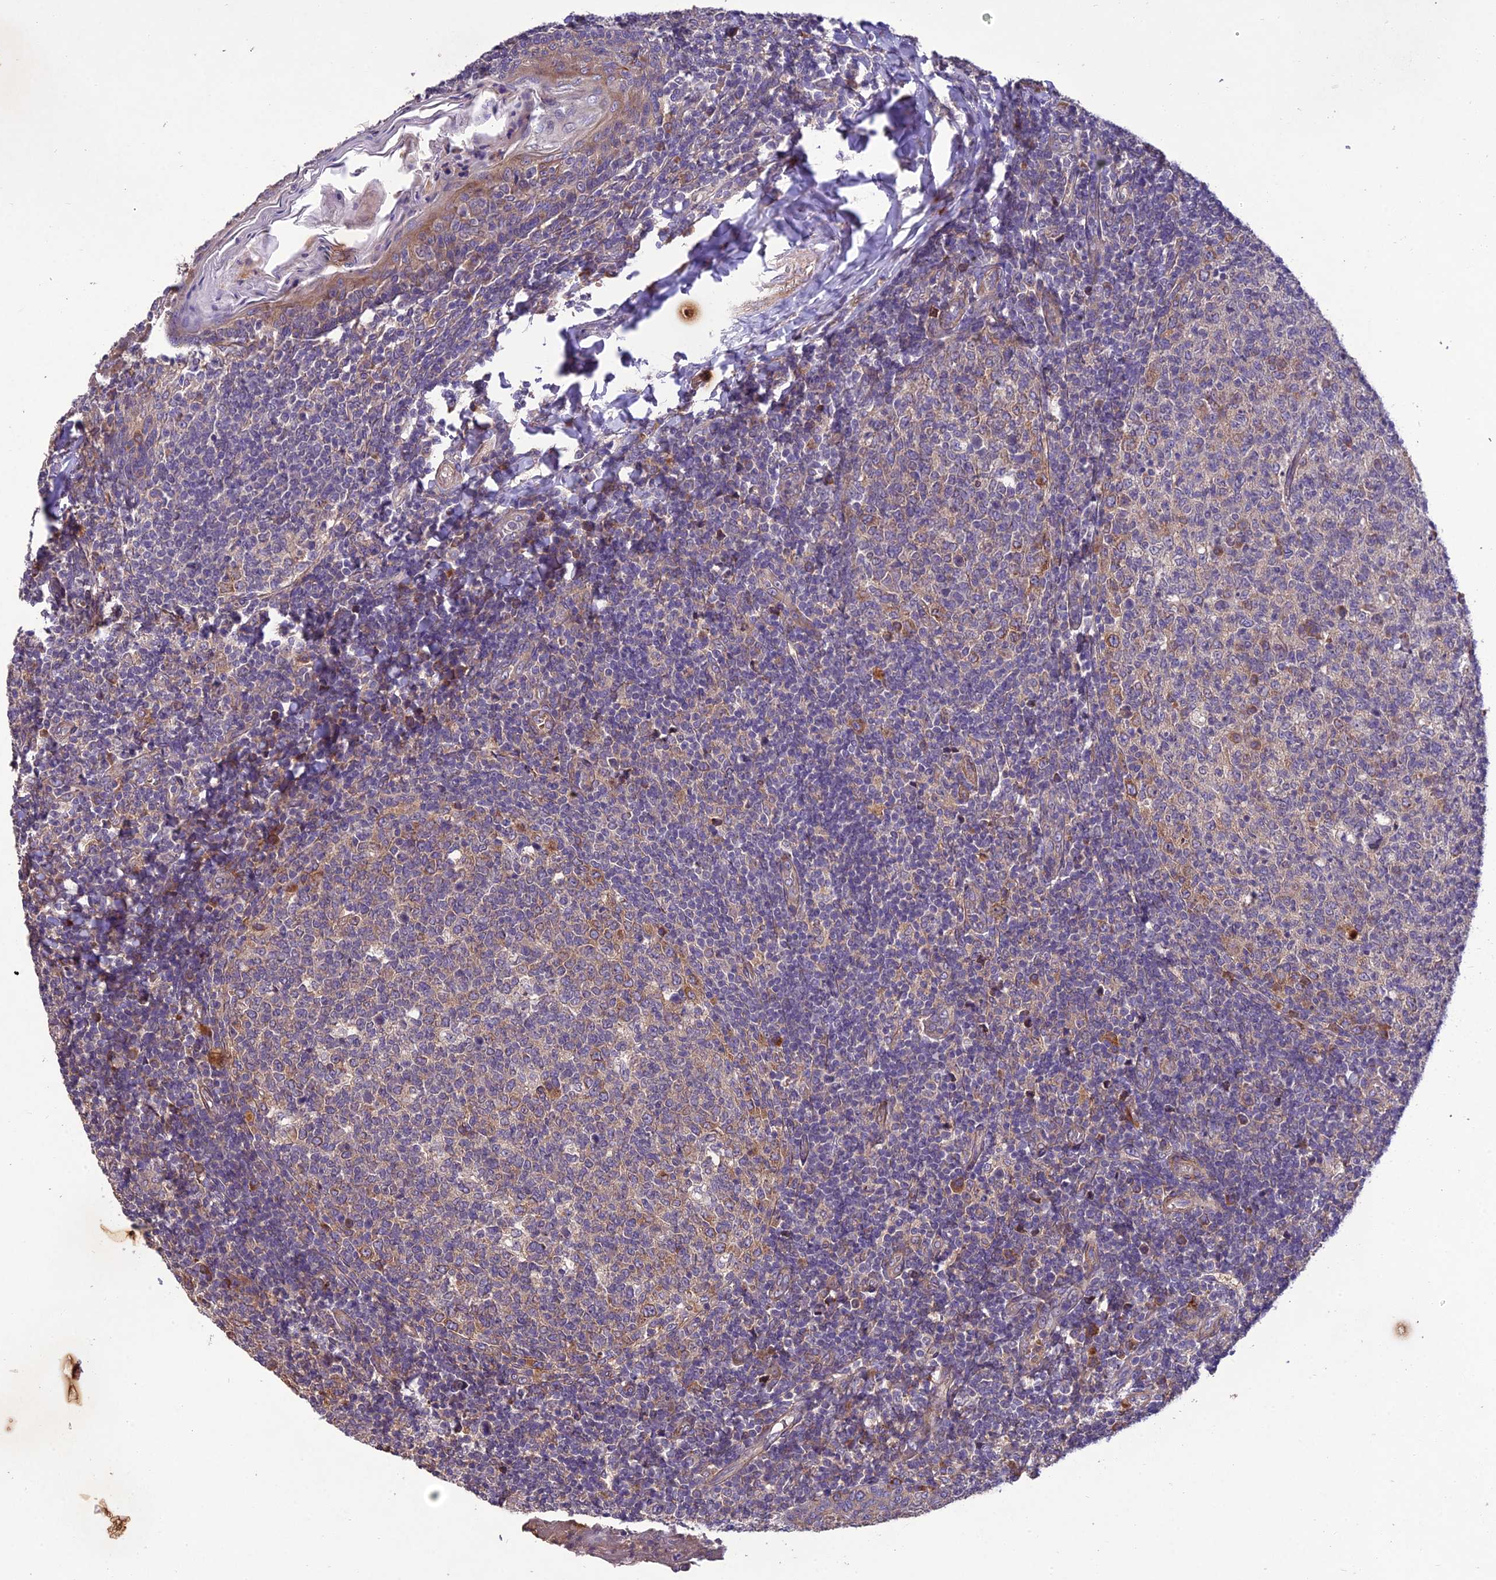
{"staining": {"intensity": "weak", "quantity": "<25%", "location": "cytoplasmic/membranous"}, "tissue": "tonsil", "cell_type": "Germinal center cells", "image_type": "normal", "snomed": [{"axis": "morphology", "description": "Normal tissue, NOS"}, {"axis": "topography", "description": "Tonsil"}], "caption": "IHC image of normal tonsil: human tonsil stained with DAB (3,3'-diaminobenzidine) reveals no significant protein staining in germinal center cells. The staining was performed using DAB (3,3'-diaminobenzidine) to visualize the protein expression in brown, while the nuclei were stained in blue with hematoxylin (Magnification: 20x).", "gene": "CENPL", "patient": {"sex": "female", "age": 19}}